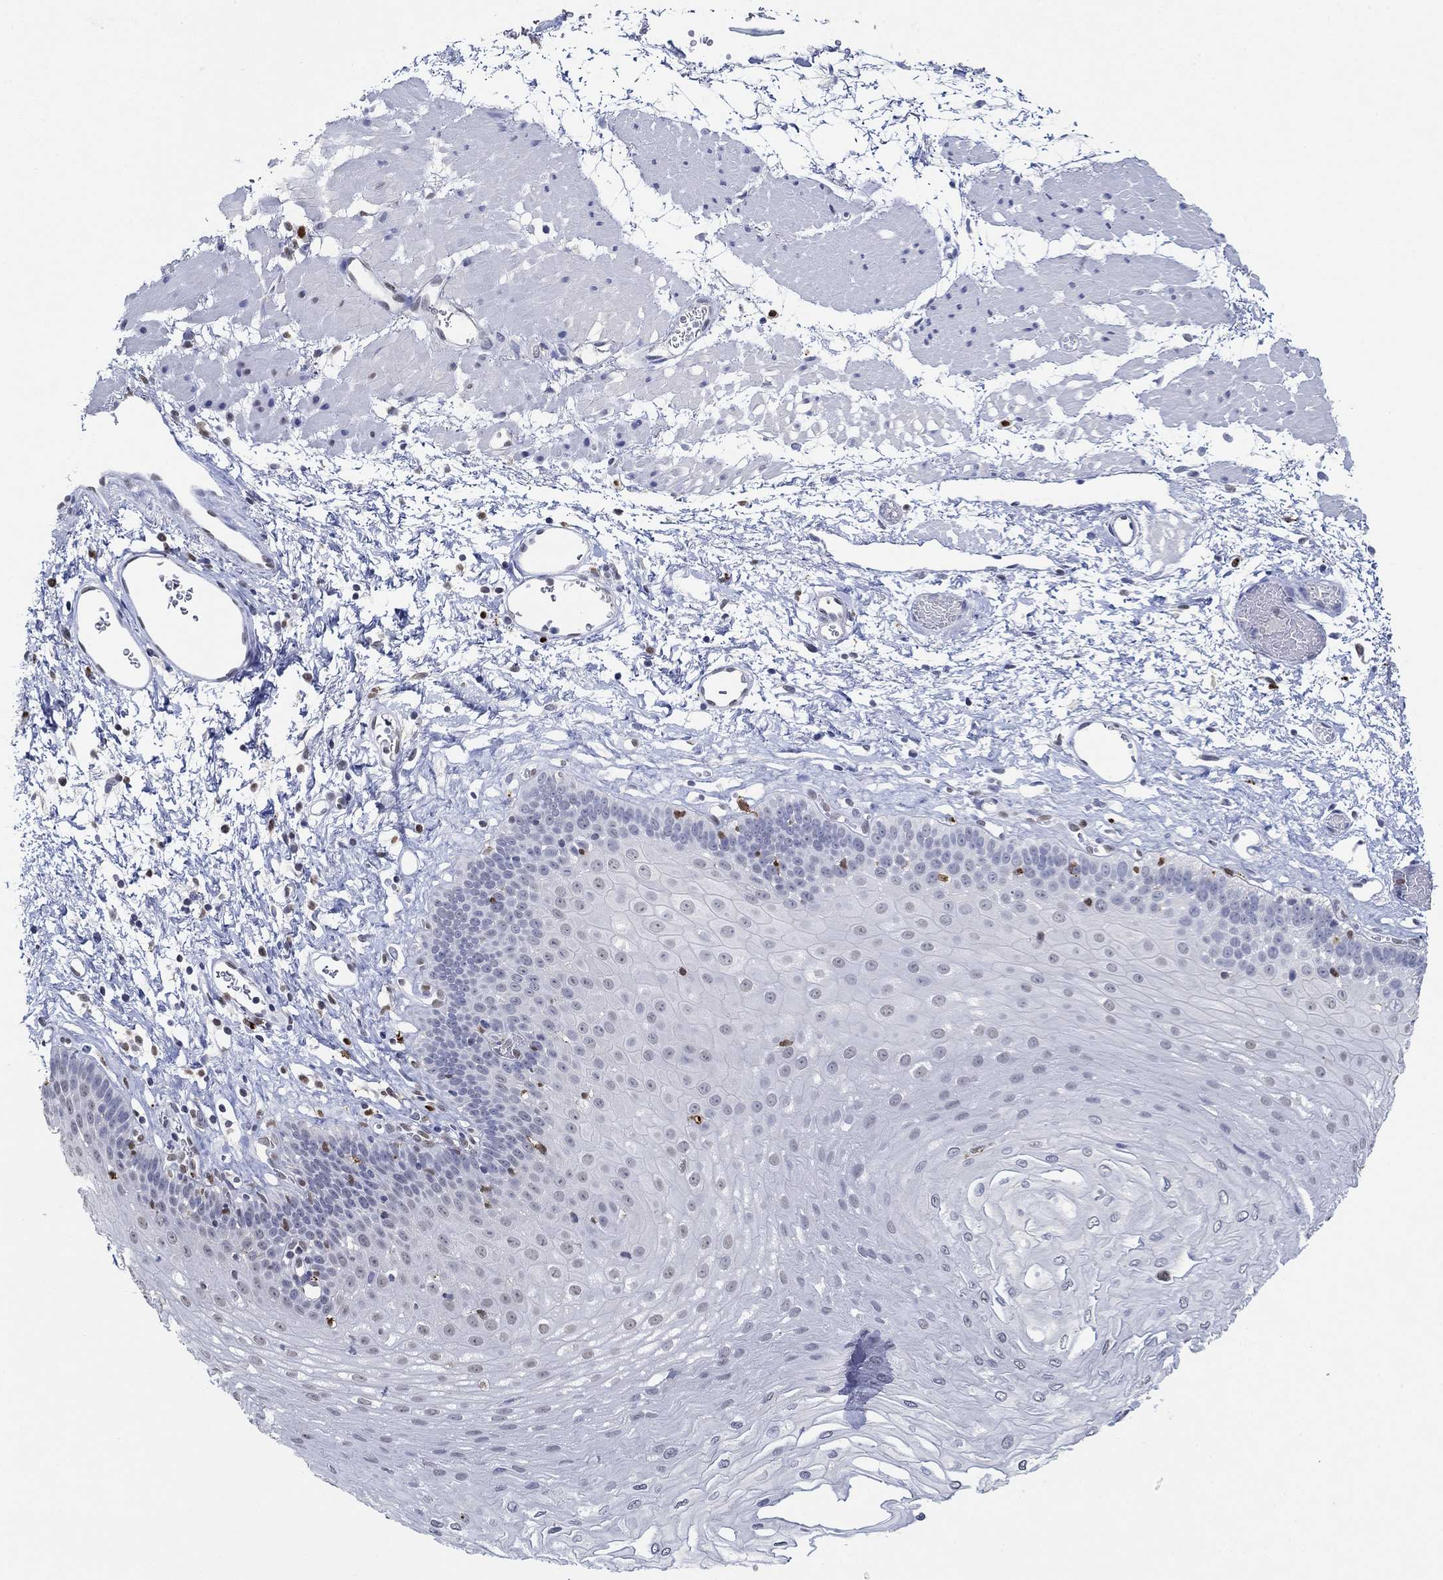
{"staining": {"intensity": "negative", "quantity": "none", "location": "none"}, "tissue": "esophagus", "cell_type": "Squamous epithelial cells", "image_type": "normal", "snomed": [{"axis": "morphology", "description": "Normal tissue, NOS"}, {"axis": "topography", "description": "Esophagus"}], "caption": "Micrograph shows no significant protein positivity in squamous epithelial cells of normal esophagus.", "gene": "GATA2", "patient": {"sex": "female", "age": 62}}